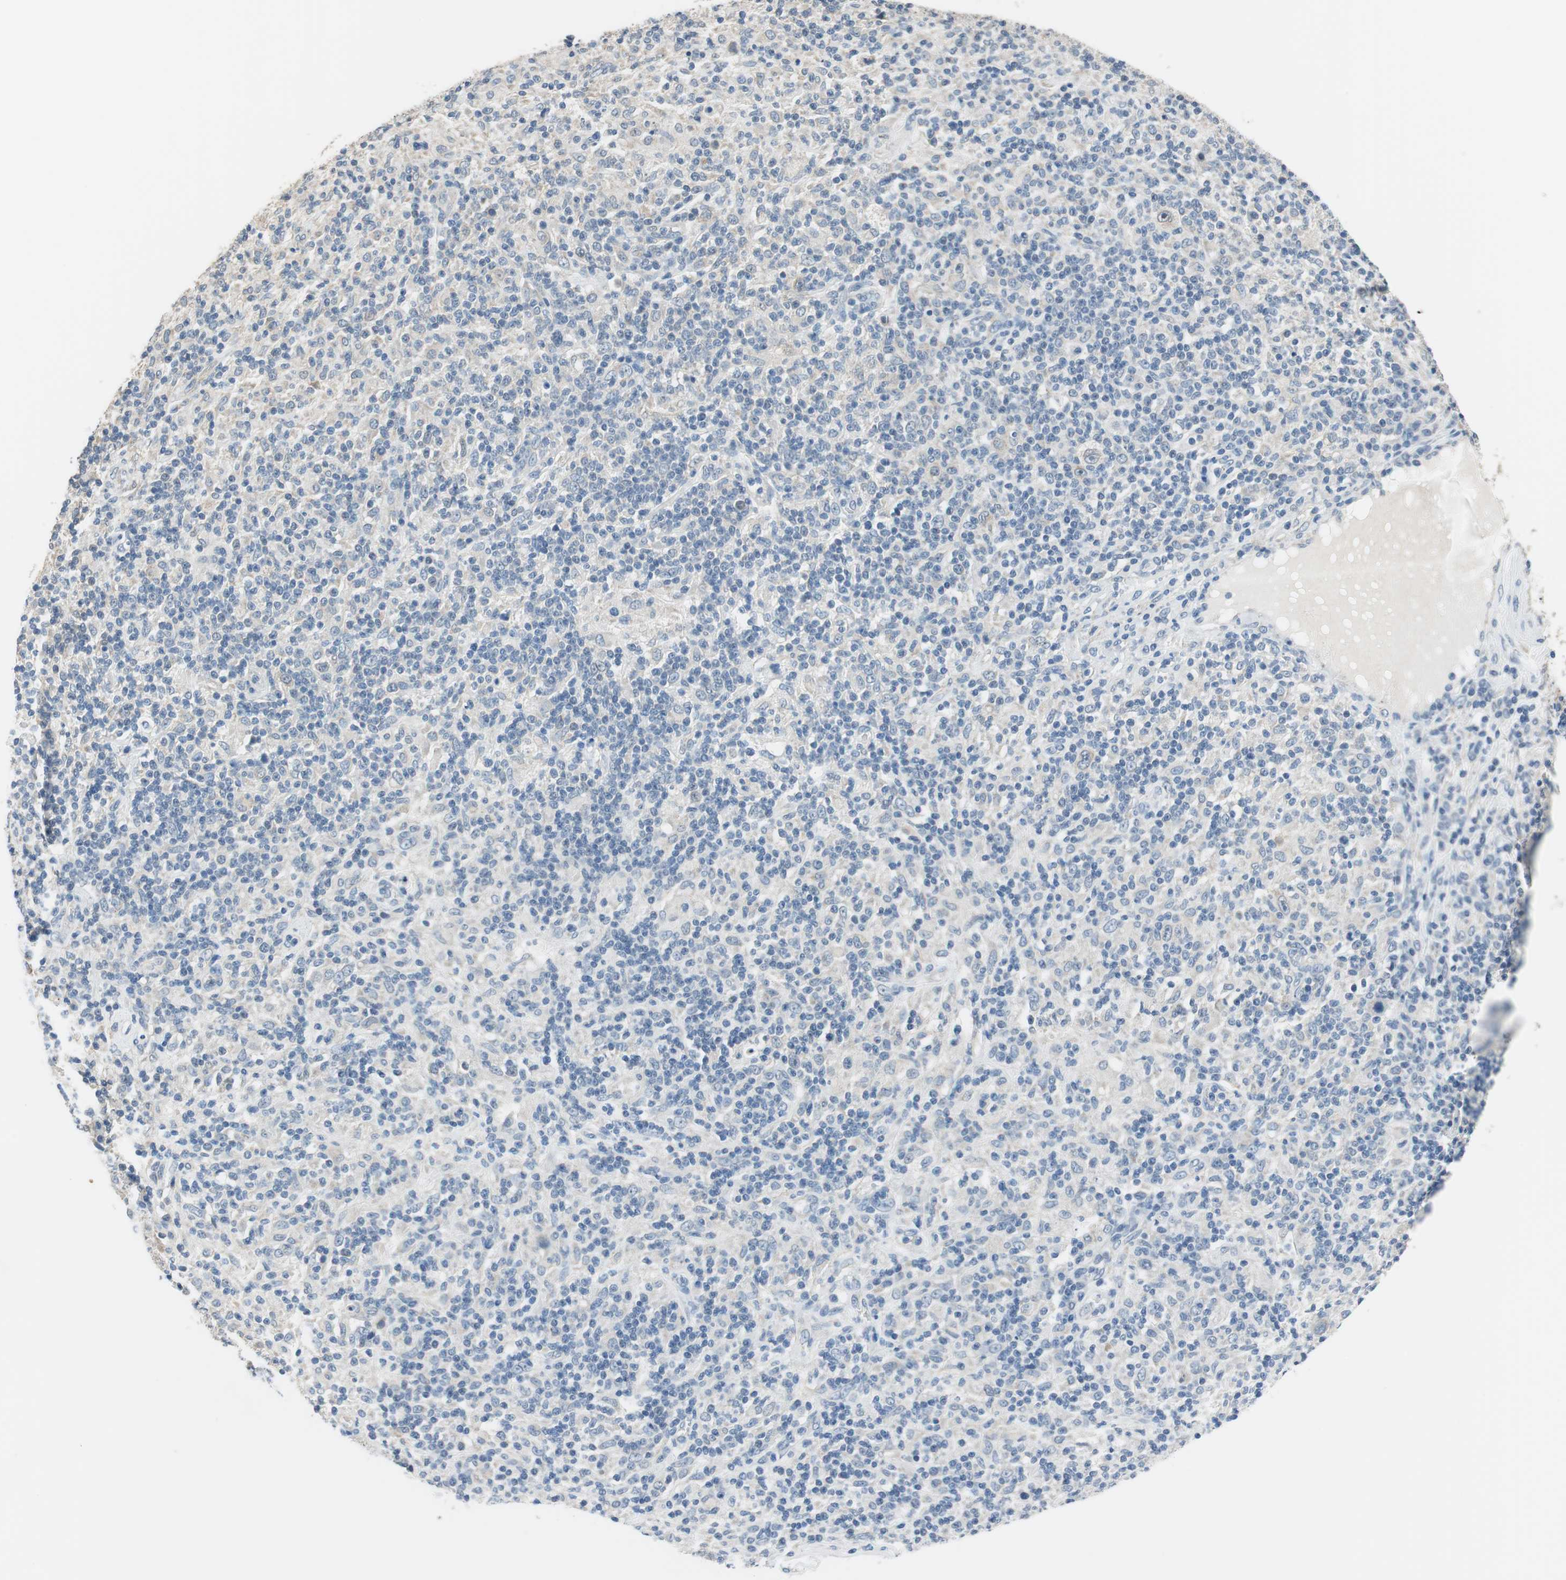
{"staining": {"intensity": "negative", "quantity": "none", "location": "none"}, "tissue": "lymphoma", "cell_type": "Tumor cells", "image_type": "cancer", "snomed": [{"axis": "morphology", "description": "Hodgkin's disease, NOS"}, {"axis": "topography", "description": "Lymph node"}], "caption": "IHC micrograph of lymphoma stained for a protein (brown), which demonstrates no expression in tumor cells.", "gene": "ALDH4A1", "patient": {"sex": "male", "age": 70}}